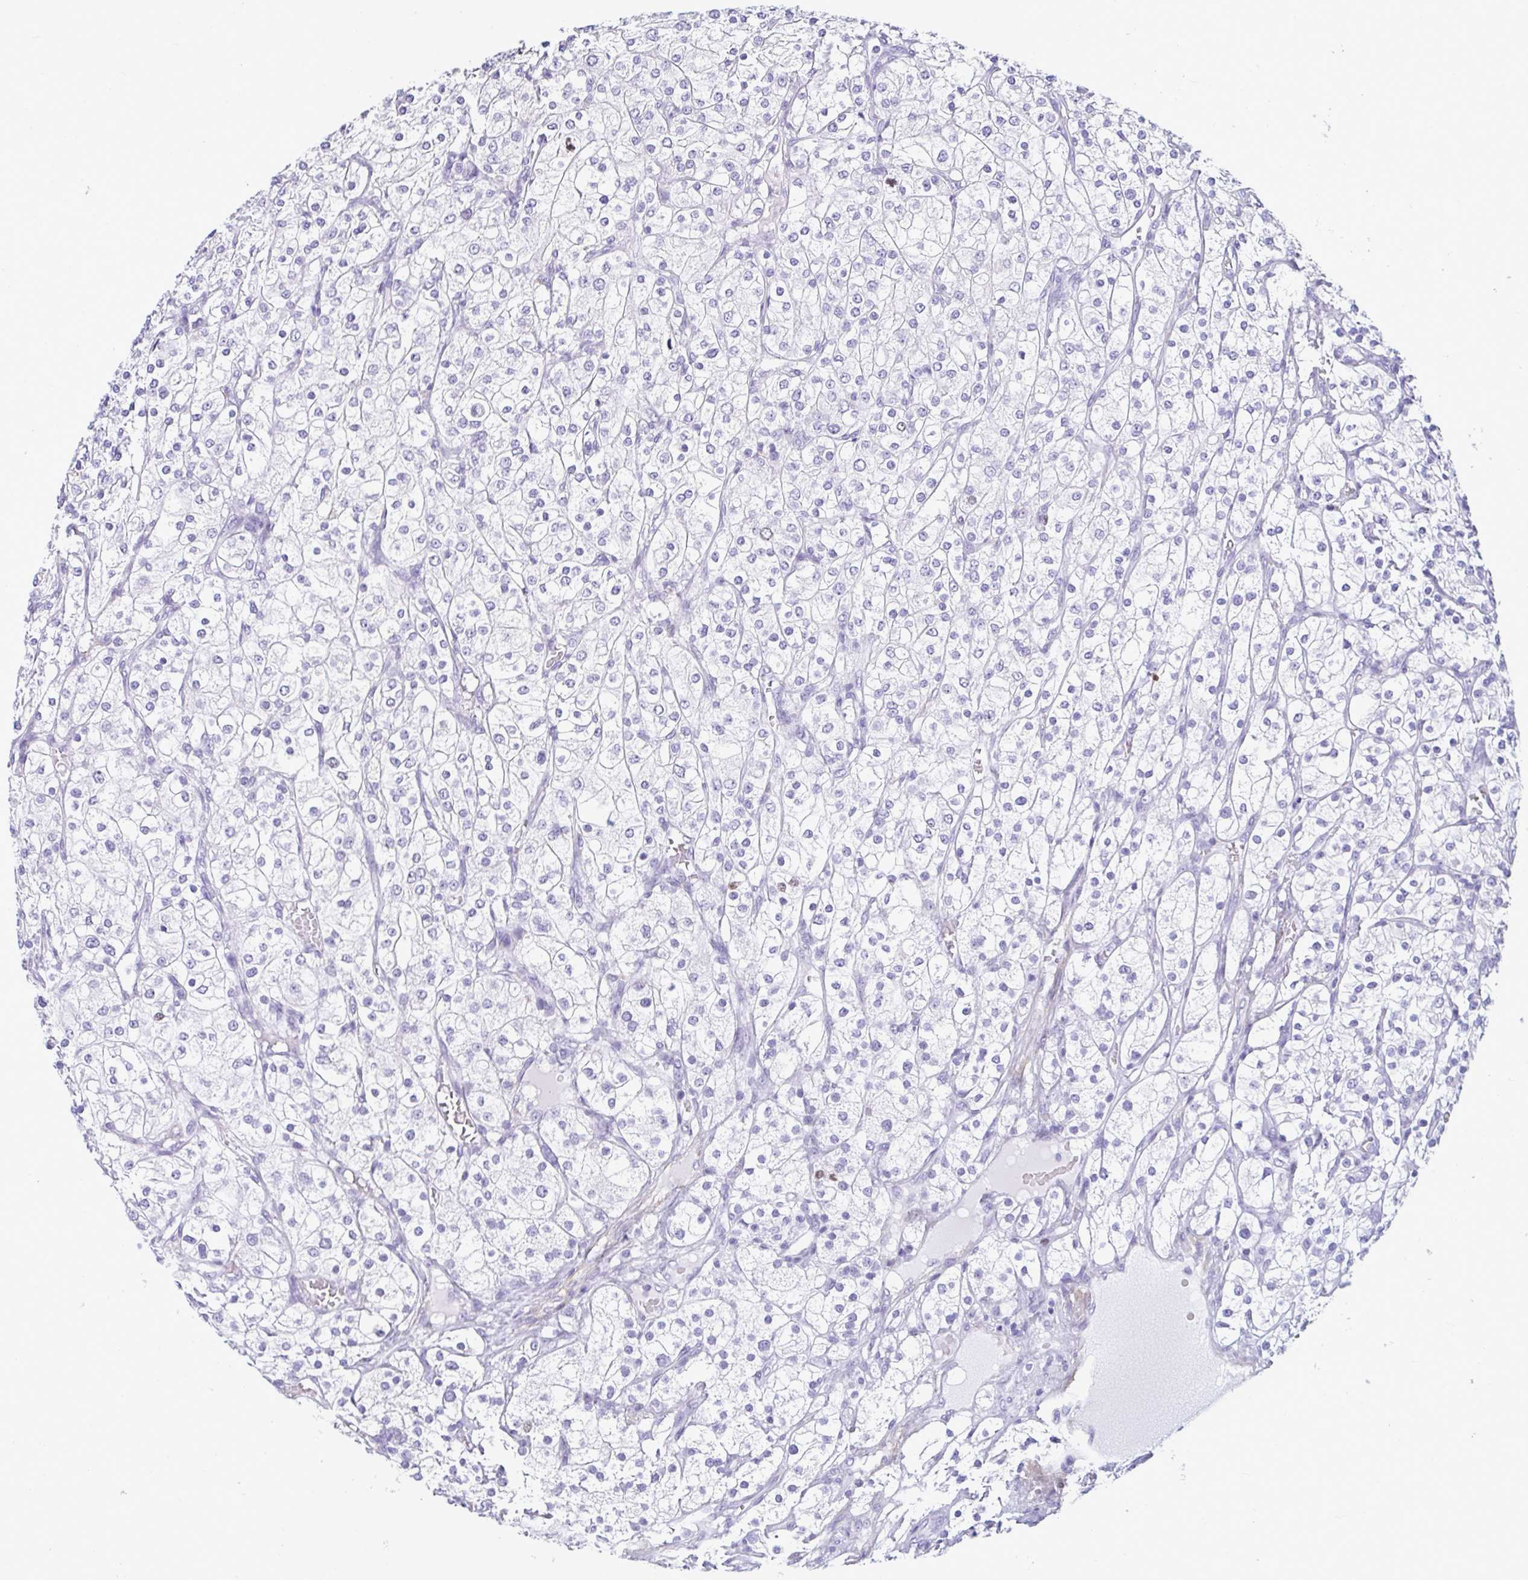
{"staining": {"intensity": "negative", "quantity": "none", "location": "none"}, "tissue": "renal cancer", "cell_type": "Tumor cells", "image_type": "cancer", "snomed": [{"axis": "morphology", "description": "Adenocarcinoma, NOS"}, {"axis": "topography", "description": "Kidney"}], "caption": "A micrograph of human renal cancer (adenocarcinoma) is negative for staining in tumor cells.", "gene": "SUZ12", "patient": {"sex": "male", "age": 80}}